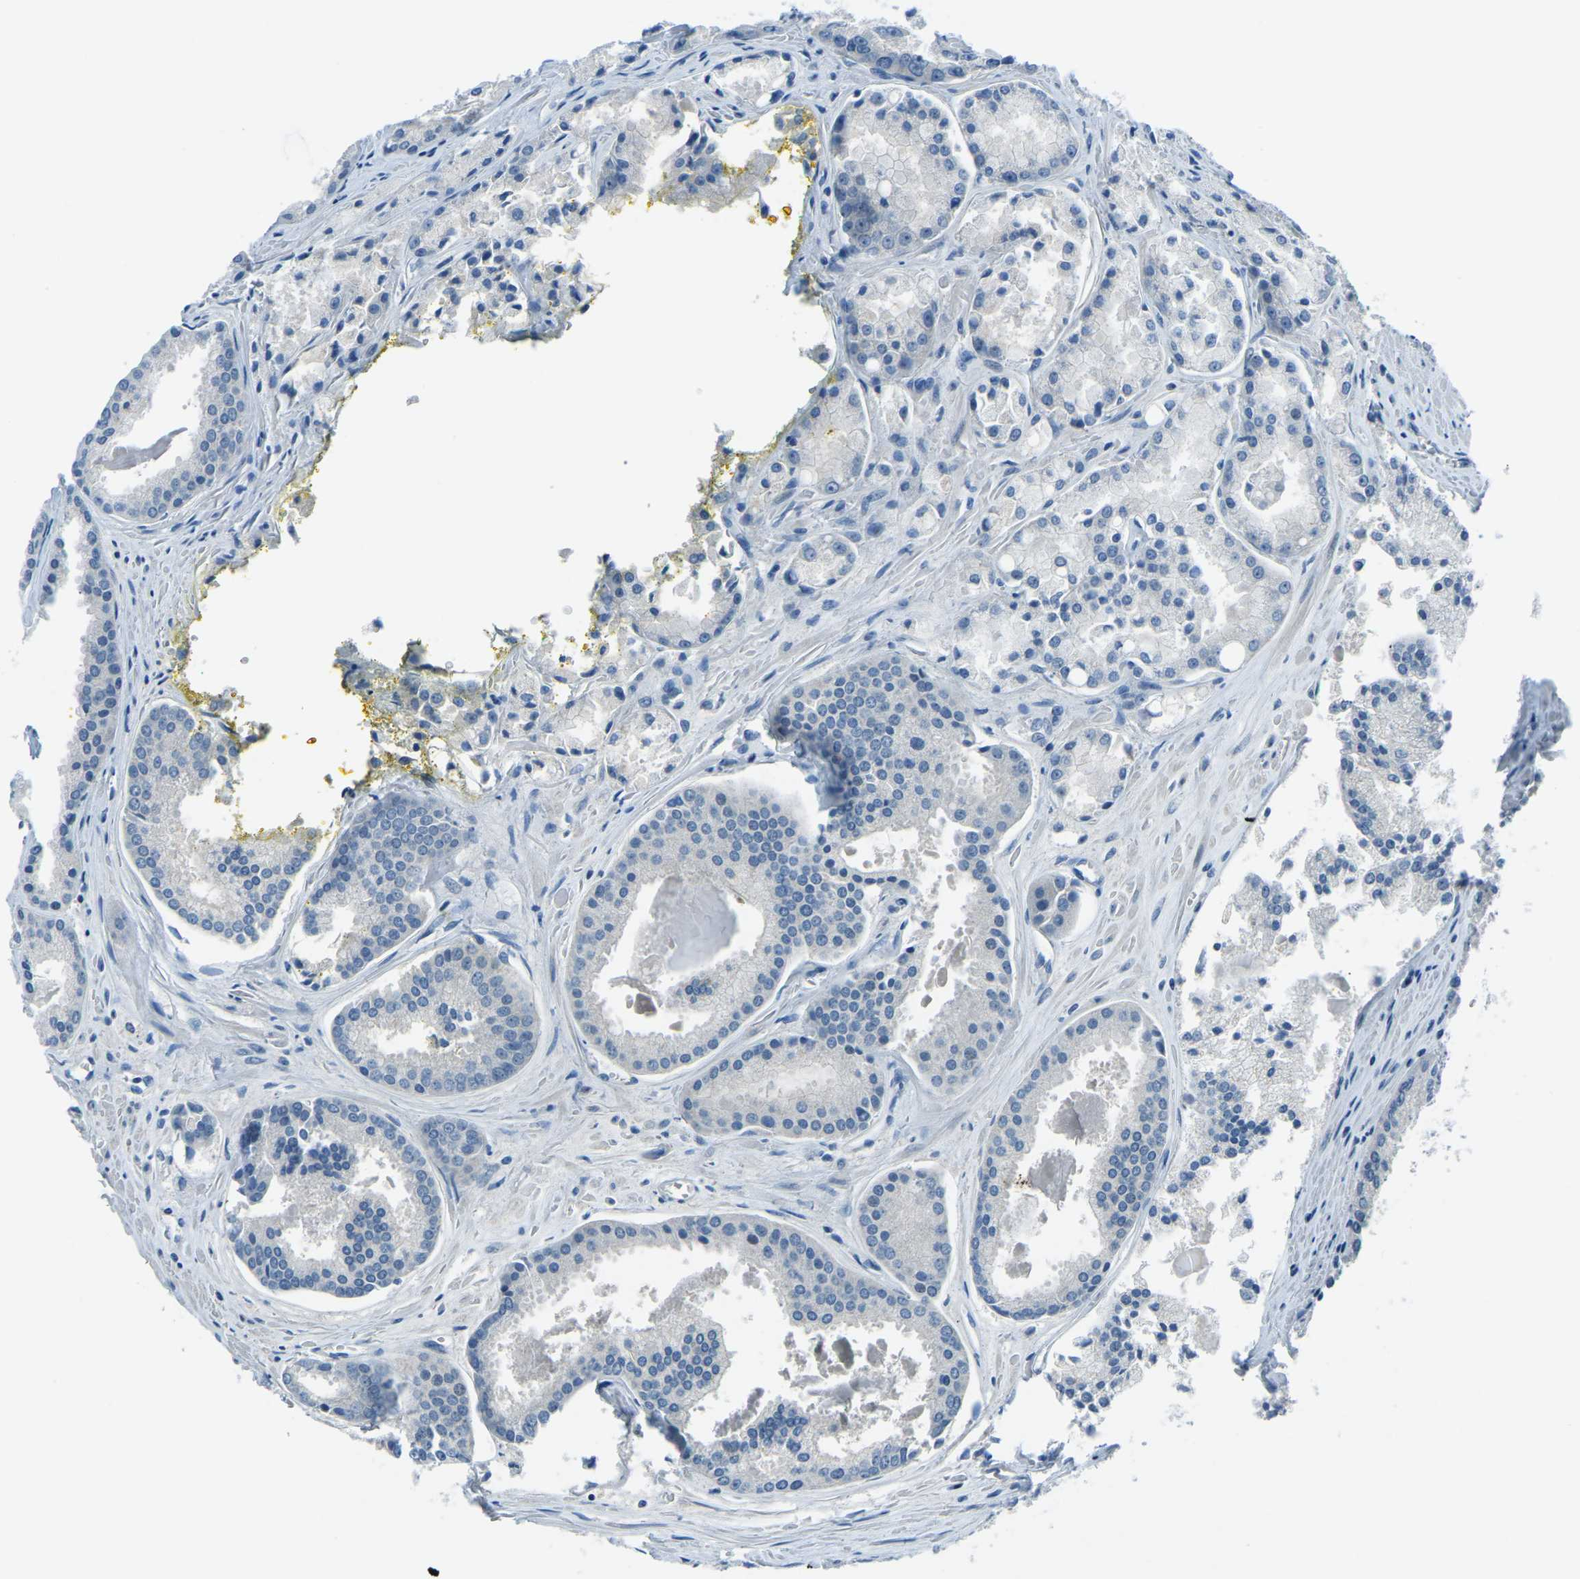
{"staining": {"intensity": "negative", "quantity": "none", "location": "none"}, "tissue": "prostate cancer", "cell_type": "Tumor cells", "image_type": "cancer", "snomed": [{"axis": "morphology", "description": "Adenocarcinoma, Low grade"}, {"axis": "topography", "description": "Prostate"}], "caption": "This is an IHC photomicrograph of human low-grade adenocarcinoma (prostate). There is no positivity in tumor cells.", "gene": "RRP1", "patient": {"sex": "male", "age": 64}}